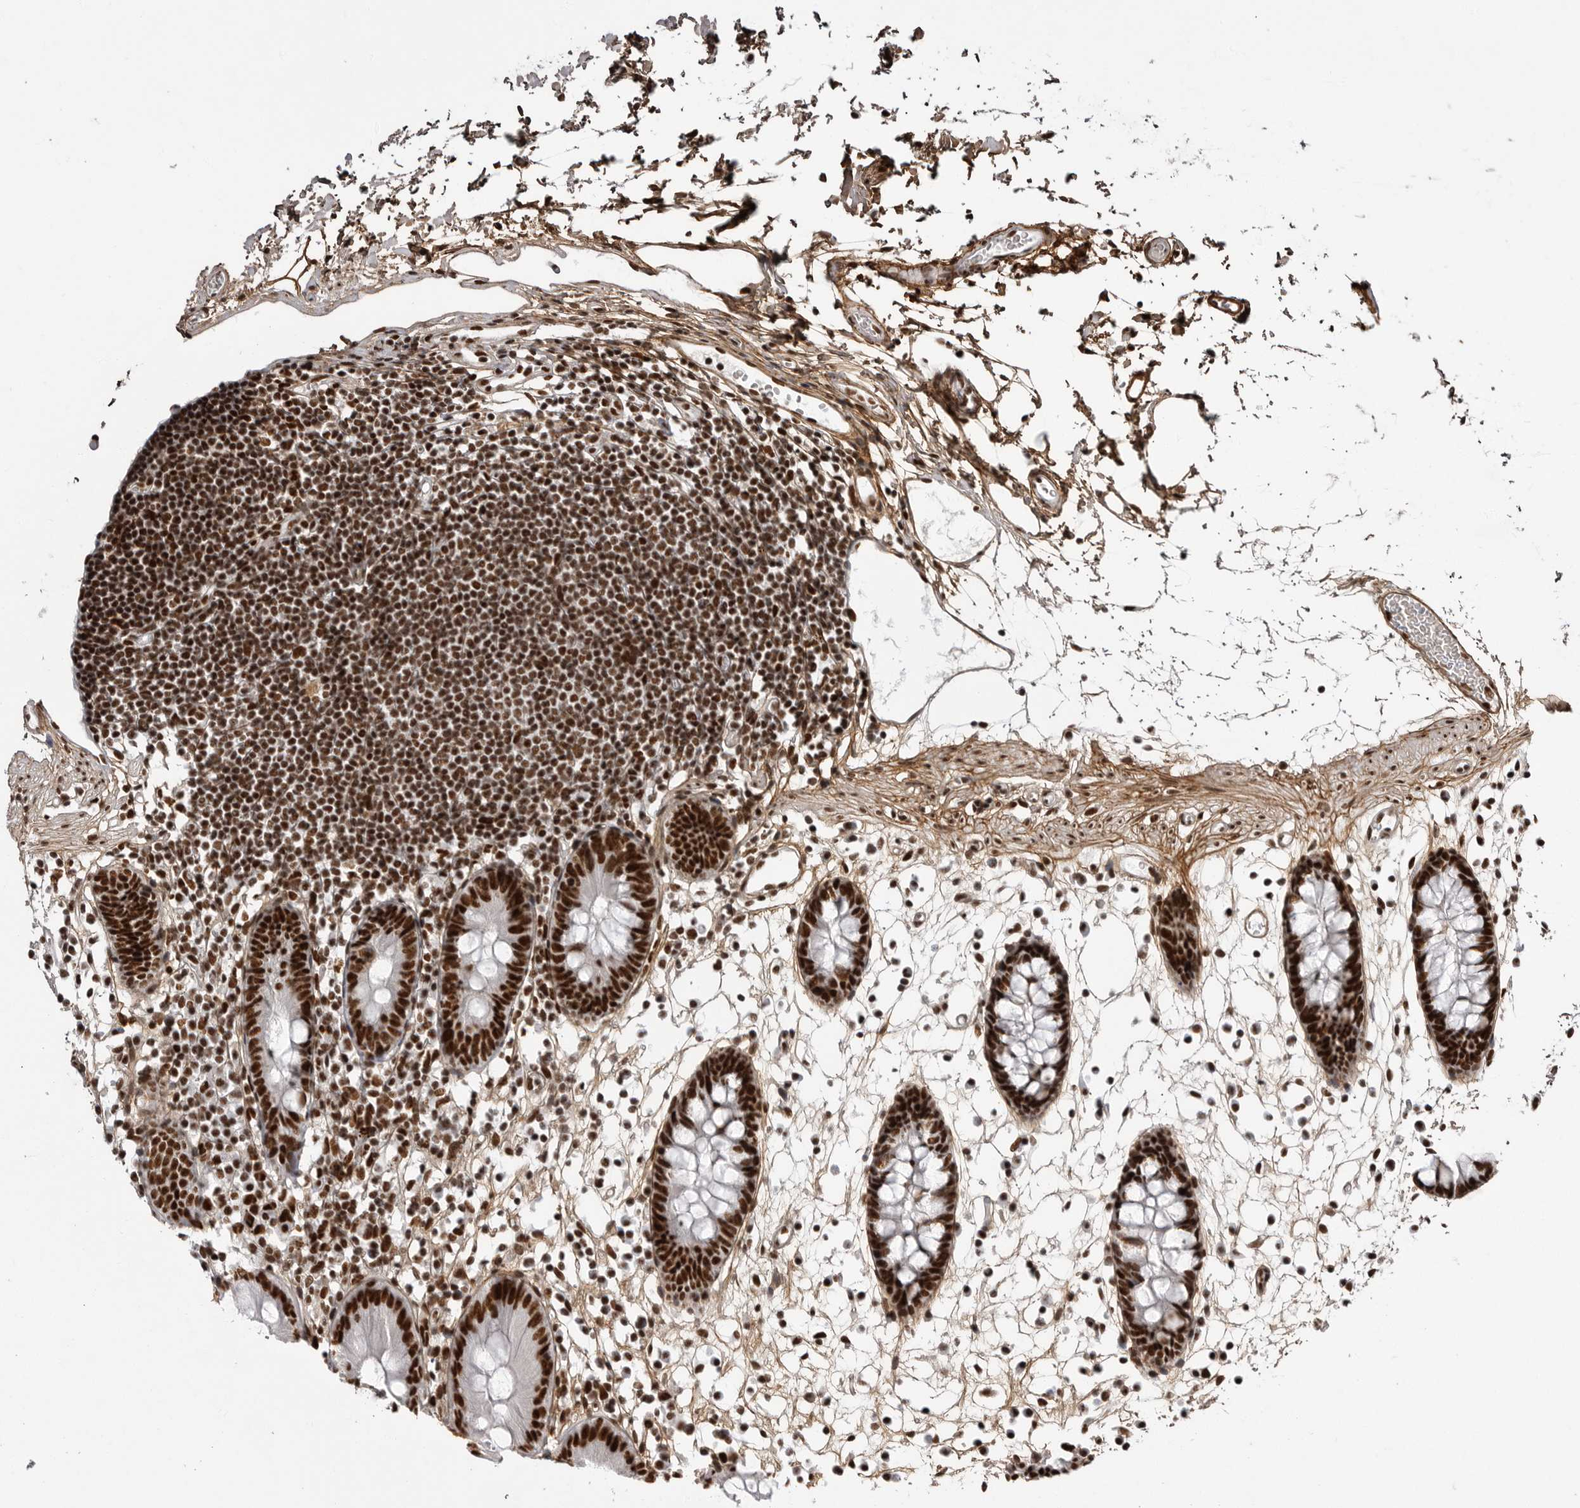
{"staining": {"intensity": "moderate", "quantity": ">75%", "location": "cytoplasmic/membranous"}, "tissue": "colon", "cell_type": "Endothelial cells", "image_type": "normal", "snomed": [{"axis": "morphology", "description": "Normal tissue, NOS"}, {"axis": "topography", "description": "Colon"}], "caption": "Endothelial cells display medium levels of moderate cytoplasmic/membranous positivity in about >75% of cells in benign colon. Nuclei are stained in blue.", "gene": "PPP1R8", "patient": {"sex": "male", "age": 56}}